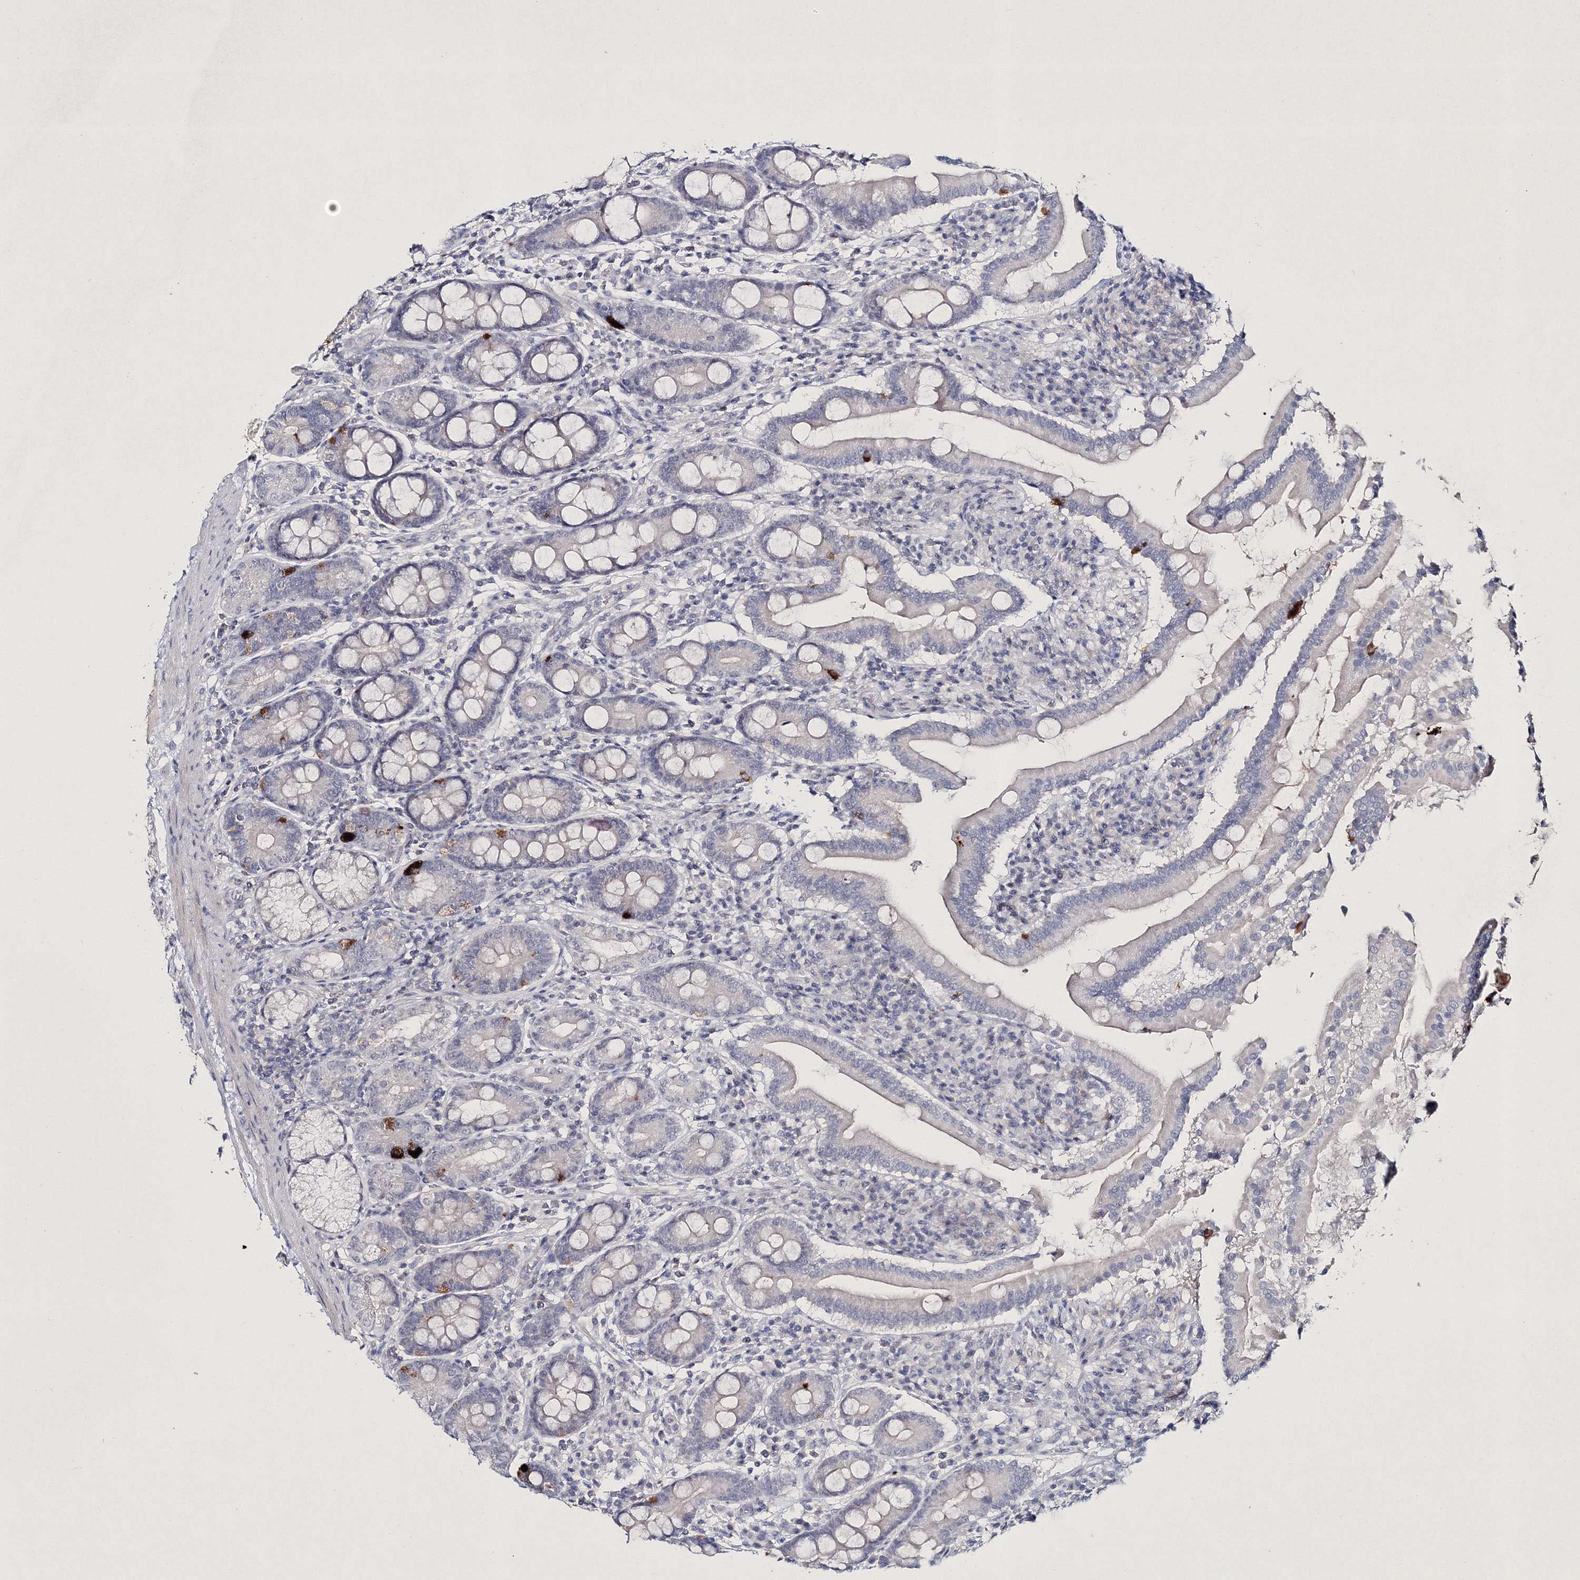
{"staining": {"intensity": "strong", "quantity": "<25%", "location": "cytoplasmic/membranous"}, "tissue": "duodenum", "cell_type": "Glandular cells", "image_type": "normal", "snomed": [{"axis": "morphology", "description": "Normal tissue, NOS"}, {"axis": "topography", "description": "Duodenum"}], "caption": "Protein staining by IHC shows strong cytoplasmic/membranous staining in approximately <25% of glandular cells in normal duodenum.", "gene": "NEU4", "patient": {"sex": "male", "age": 50}}